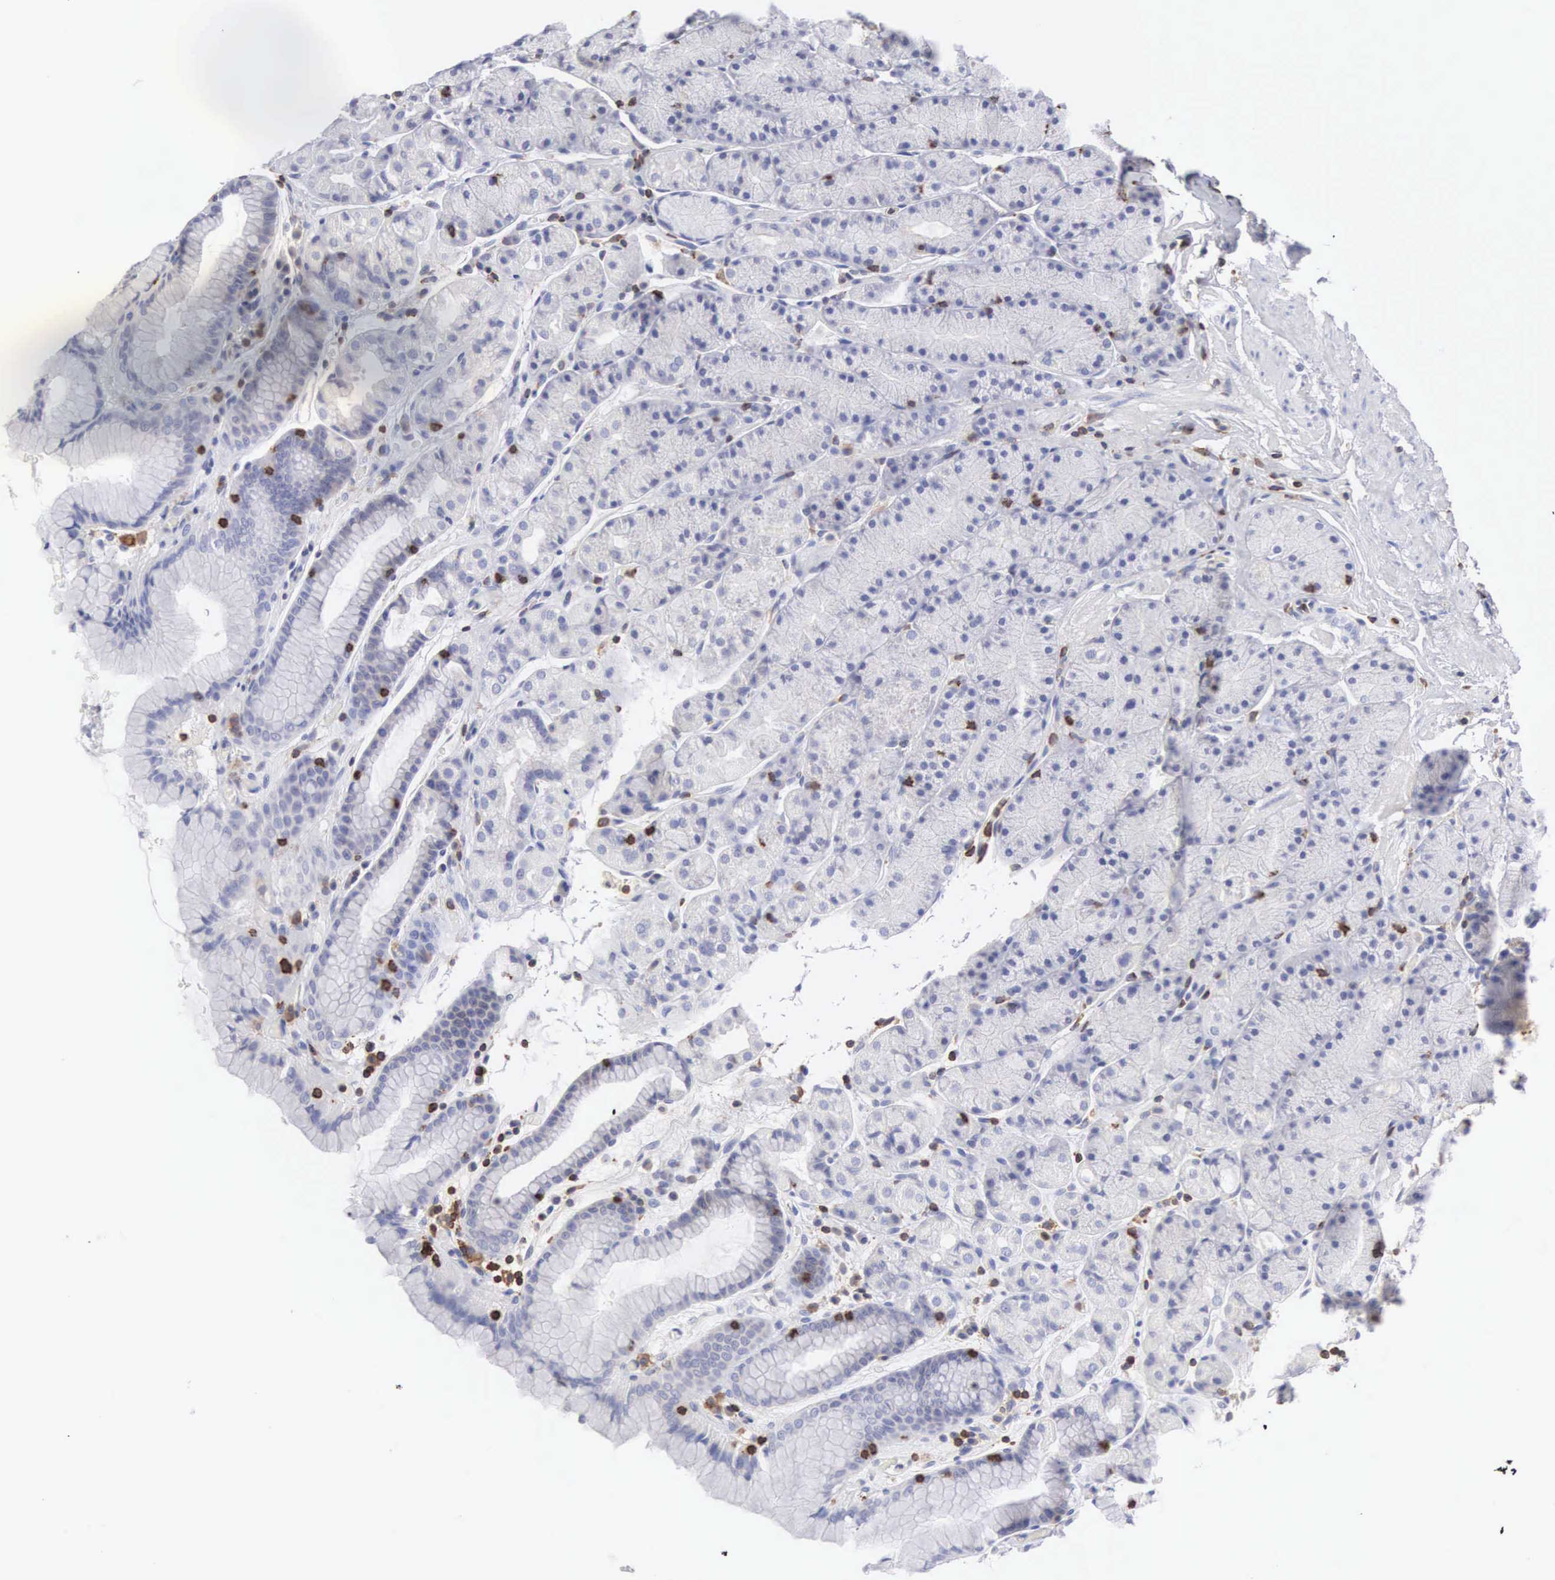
{"staining": {"intensity": "strong", "quantity": "<25%", "location": "nuclear"}, "tissue": "stomach", "cell_type": "Glandular cells", "image_type": "normal", "snomed": [{"axis": "morphology", "description": "Normal tissue, NOS"}, {"axis": "topography", "description": "Stomach, upper"}], "caption": "Immunohistochemical staining of normal stomach demonstrates strong nuclear protein staining in approximately <25% of glandular cells.", "gene": "ENSG00000285304", "patient": {"sex": "male", "age": 72}}